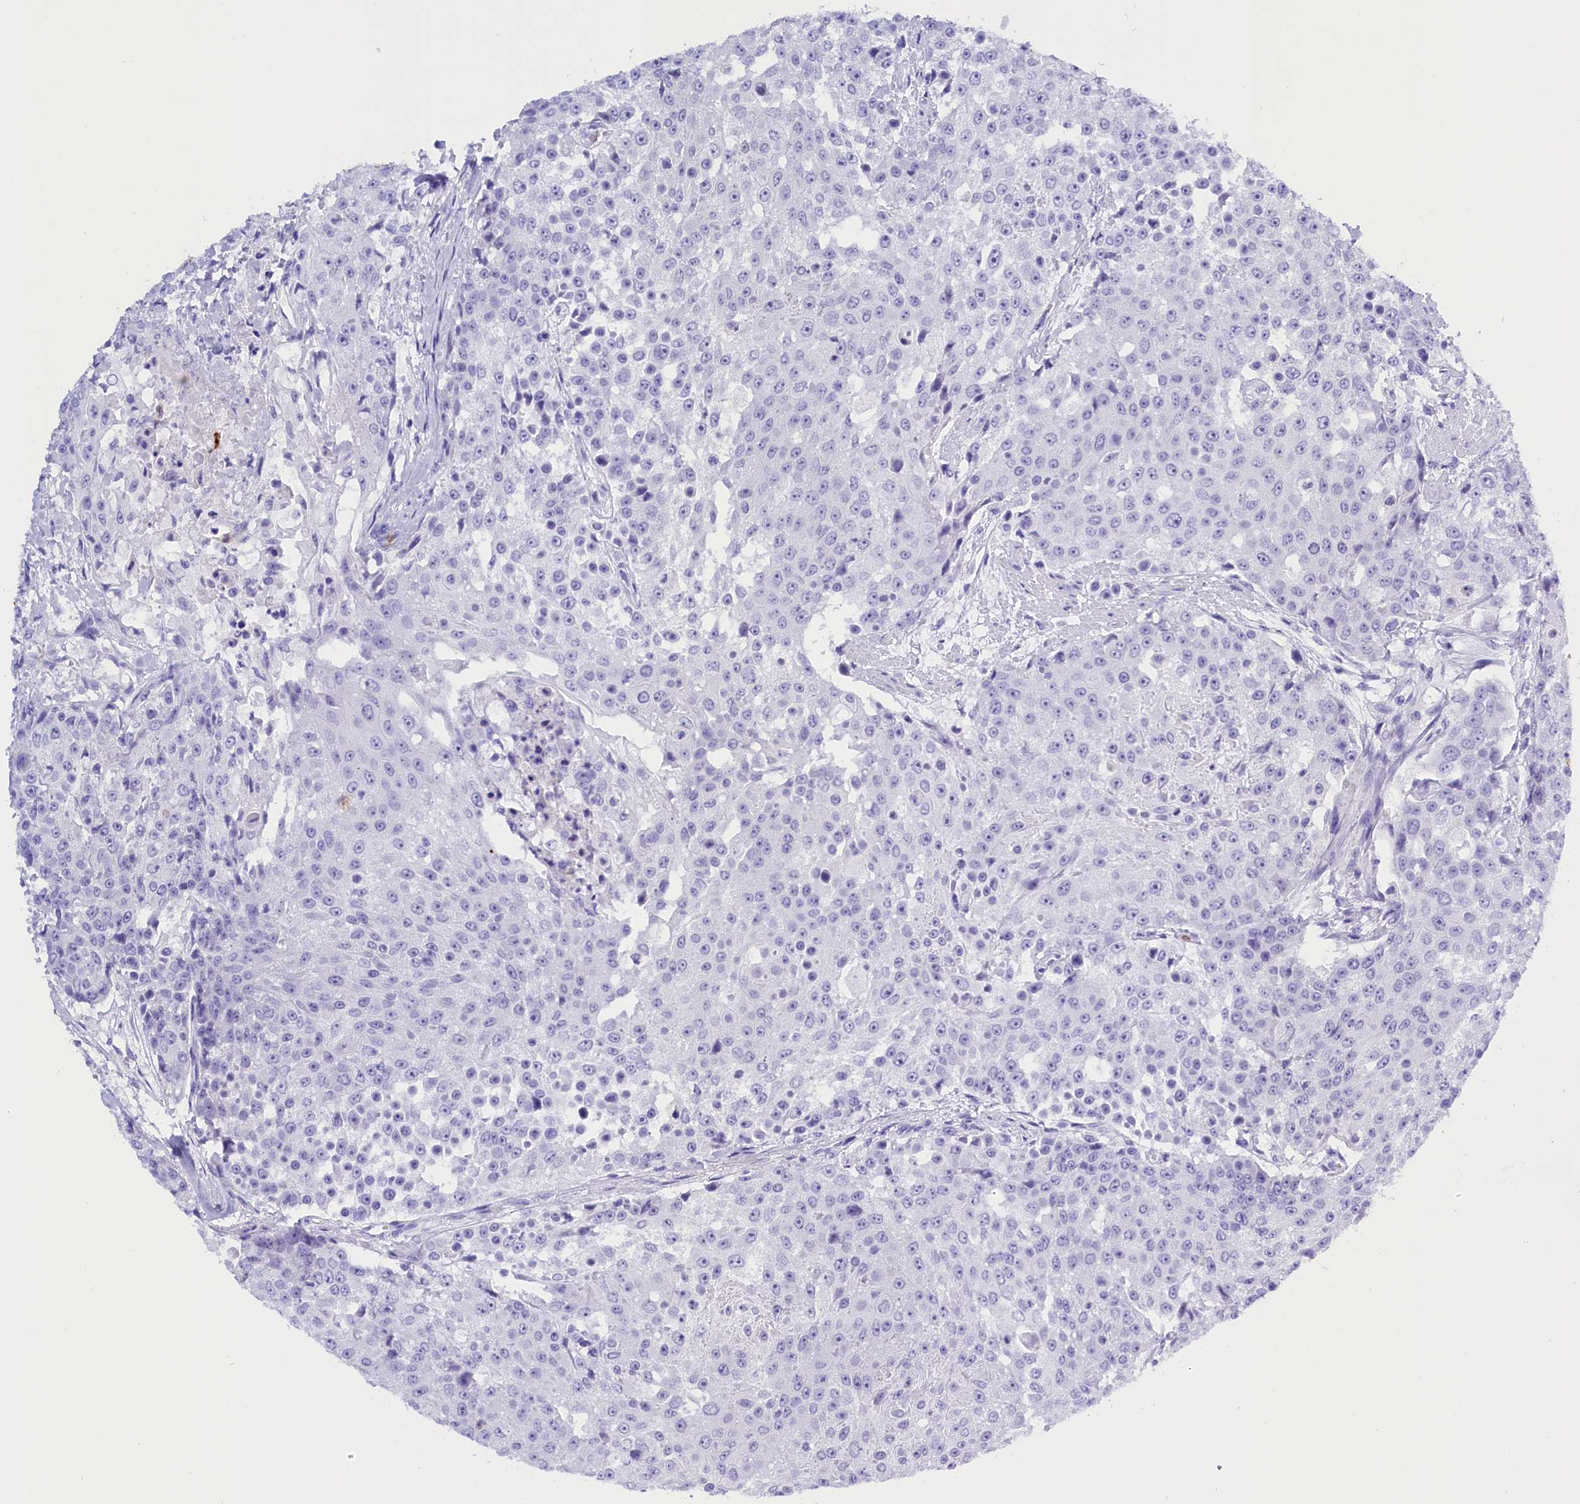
{"staining": {"intensity": "negative", "quantity": "none", "location": "none"}, "tissue": "urothelial cancer", "cell_type": "Tumor cells", "image_type": "cancer", "snomed": [{"axis": "morphology", "description": "Urothelial carcinoma, High grade"}, {"axis": "topography", "description": "Urinary bladder"}], "caption": "A high-resolution histopathology image shows IHC staining of urothelial cancer, which reveals no significant staining in tumor cells.", "gene": "CLC", "patient": {"sex": "female", "age": 63}}